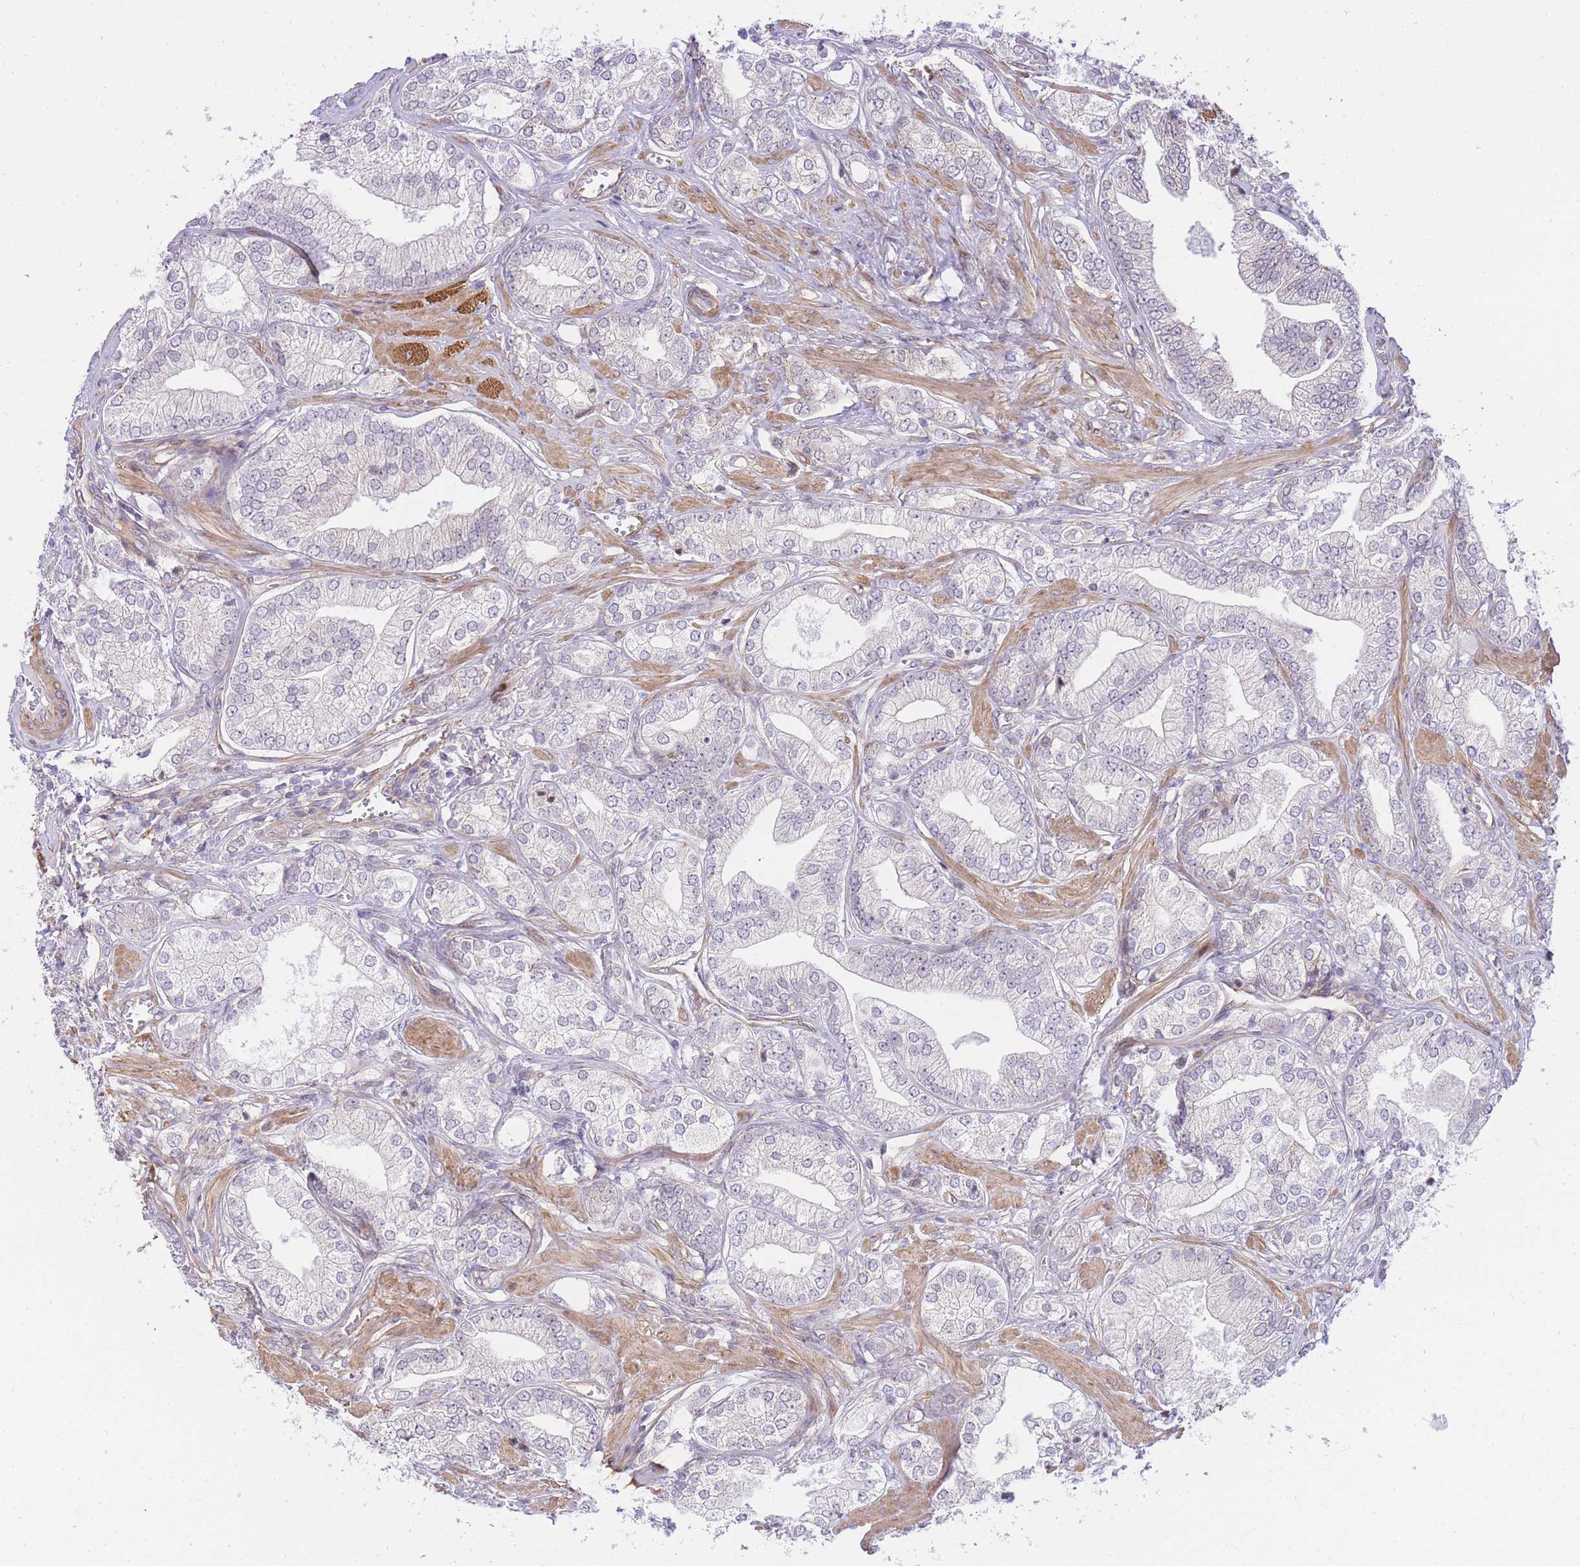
{"staining": {"intensity": "moderate", "quantity": "<25%", "location": "cytoplasmic/membranous"}, "tissue": "prostate cancer", "cell_type": "Tumor cells", "image_type": "cancer", "snomed": [{"axis": "morphology", "description": "Adenocarcinoma, High grade"}, {"axis": "topography", "description": "Prostate"}], "caption": "Protein analysis of prostate cancer tissue displays moderate cytoplasmic/membranous staining in approximately <25% of tumor cells. (DAB = brown stain, brightfield microscopy at high magnification).", "gene": "S100PBP", "patient": {"sex": "male", "age": 50}}